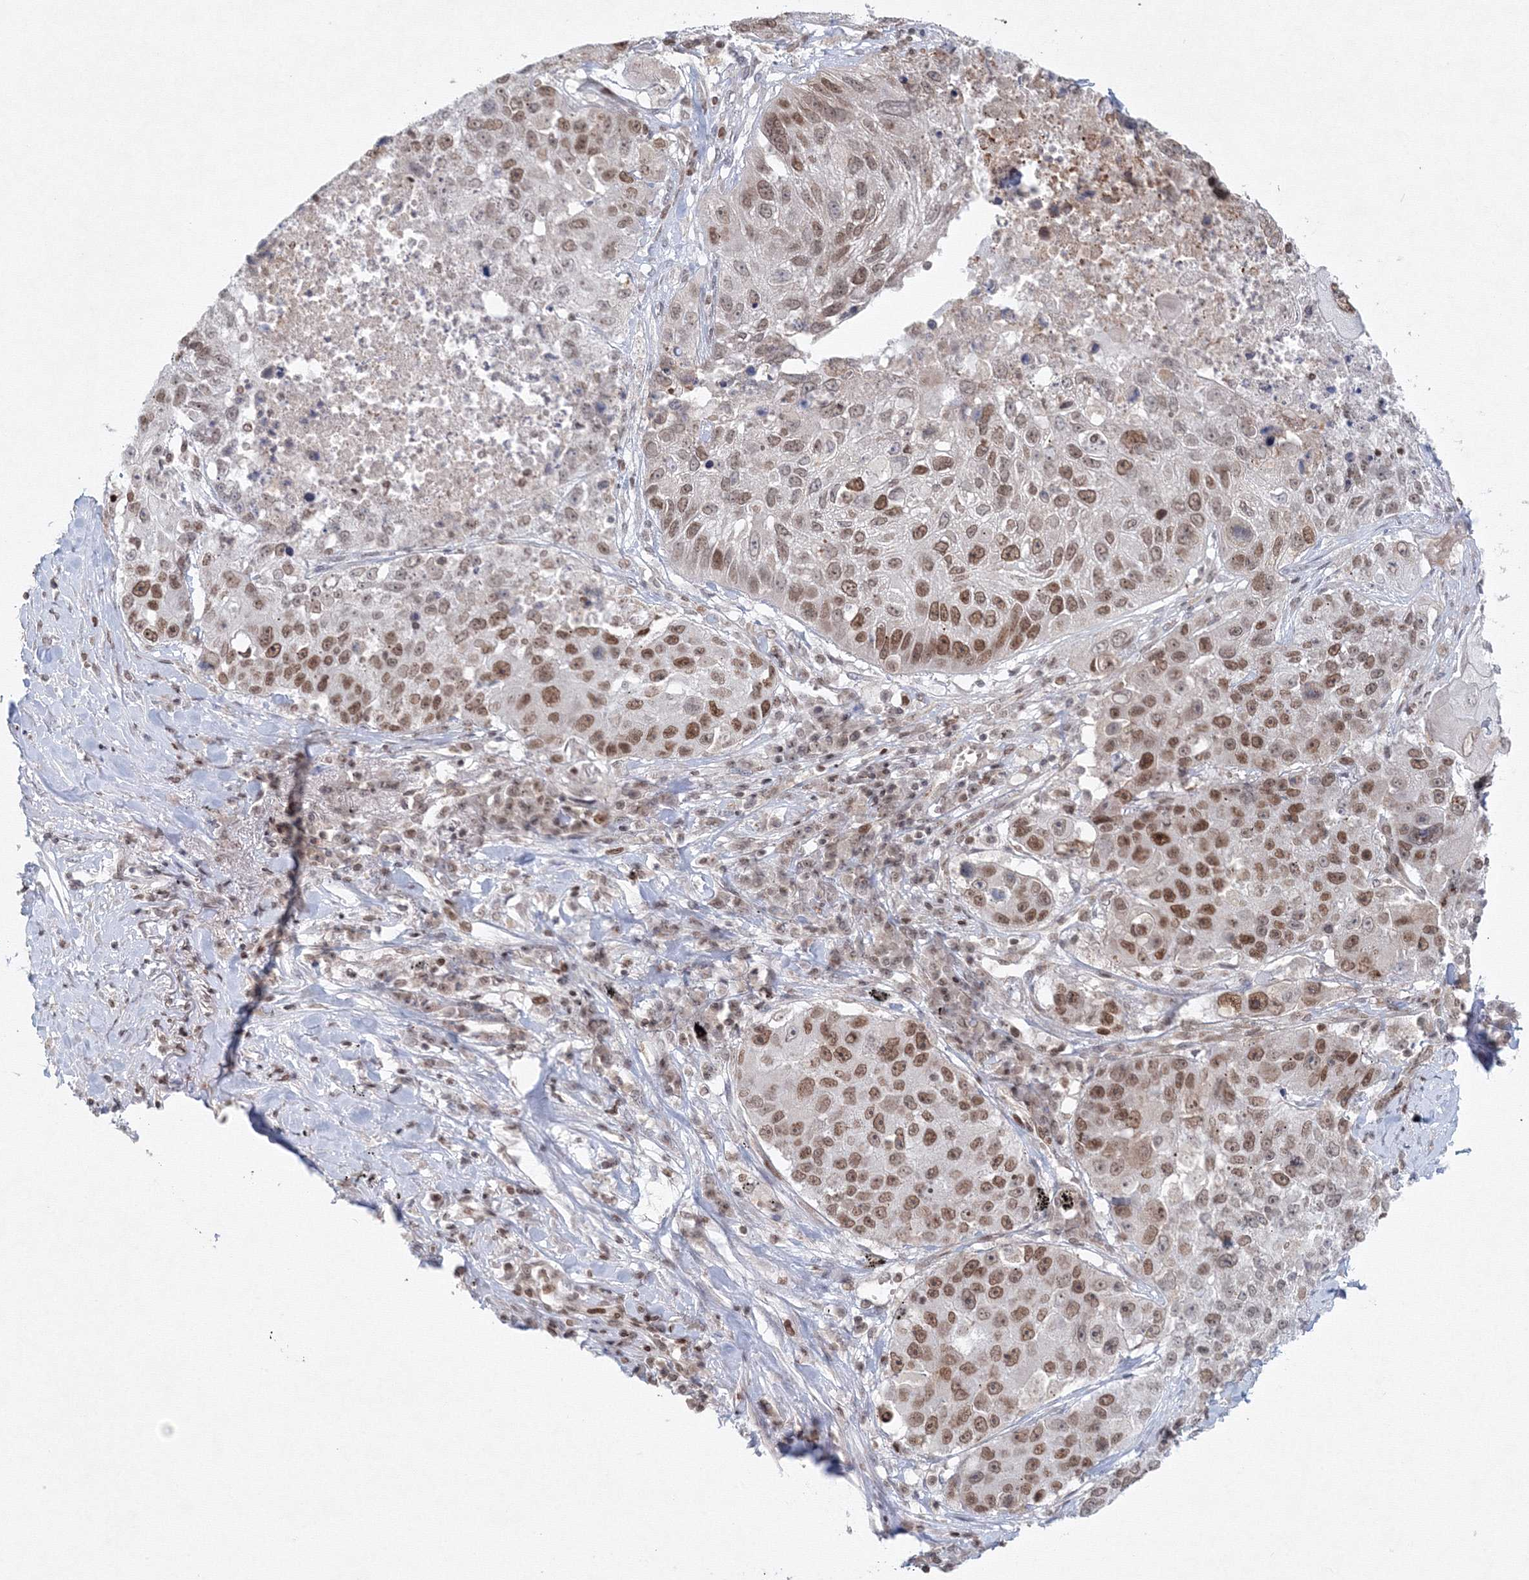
{"staining": {"intensity": "moderate", "quantity": "25%-75%", "location": "nuclear"}, "tissue": "lung cancer", "cell_type": "Tumor cells", "image_type": "cancer", "snomed": [{"axis": "morphology", "description": "Squamous cell carcinoma, NOS"}, {"axis": "topography", "description": "Lung"}], "caption": "Immunohistochemical staining of lung cancer demonstrates medium levels of moderate nuclear expression in approximately 25%-75% of tumor cells. The protein is shown in brown color, while the nuclei are stained blue.", "gene": "KIF4A", "patient": {"sex": "male", "age": 61}}